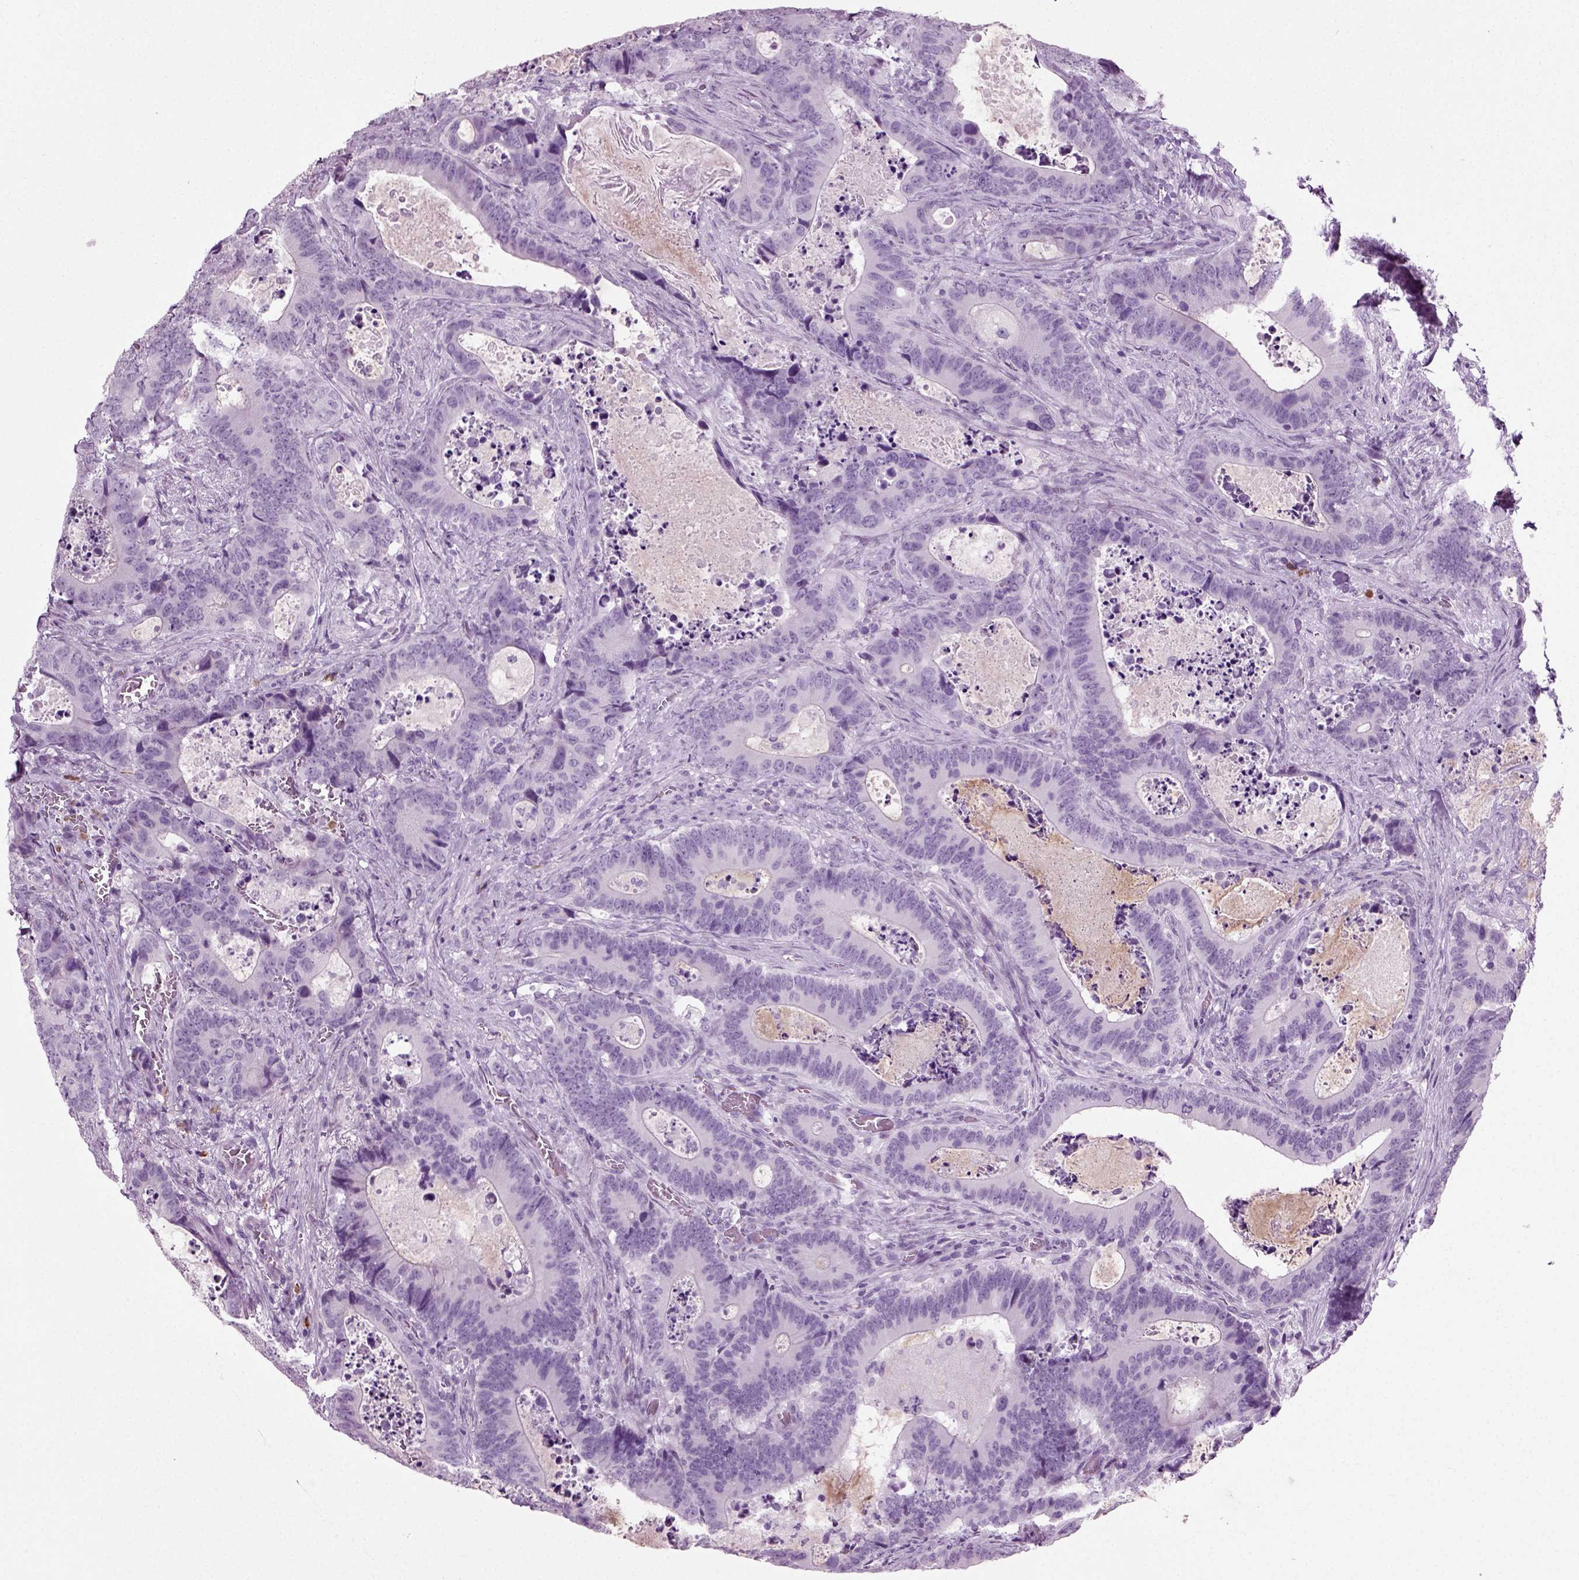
{"staining": {"intensity": "negative", "quantity": "none", "location": "none"}, "tissue": "colorectal cancer", "cell_type": "Tumor cells", "image_type": "cancer", "snomed": [{"axis": "morphology", "description": "Adenocarcinoma, NOS"}, {"axis": "topography", "description": "Colon"}], "caption": "A micrograph of human adenocarcinoma (colorectal) is negative for staining in tumor cells.", "gene": "SLC26A8", "patient": {"sex": "female", "age": 82}}